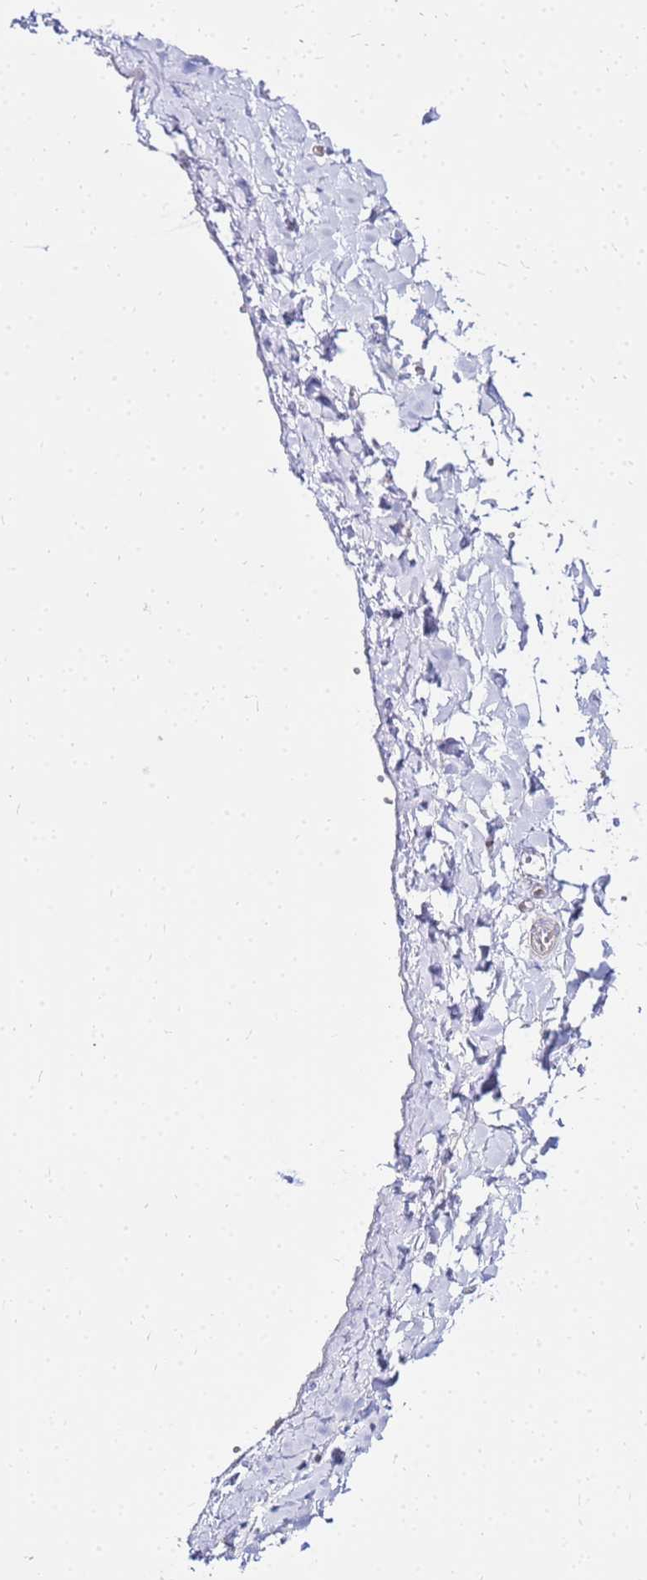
{"staining": {"intensity": "negative", "quantity": "none", "location": "none"}, "tissue": "adipose tissue", "cell_type": "Adipocytes", "image_type": "normal", "snomed": [{"axis": "morphology", "description": "Normal tissue, NOS"}, {"axis": "topography", "description": "Gallbladder"}, {"axis": "topography", "description": "Peripheral nerve tissue"}], "caption": "This is an immunohistochemistry (IHC) micrograph of benign adipose tissue. There is no positivity in adipocytes.", "gene": "HERC5", "patient": {"sex": "male", "age": 38}}